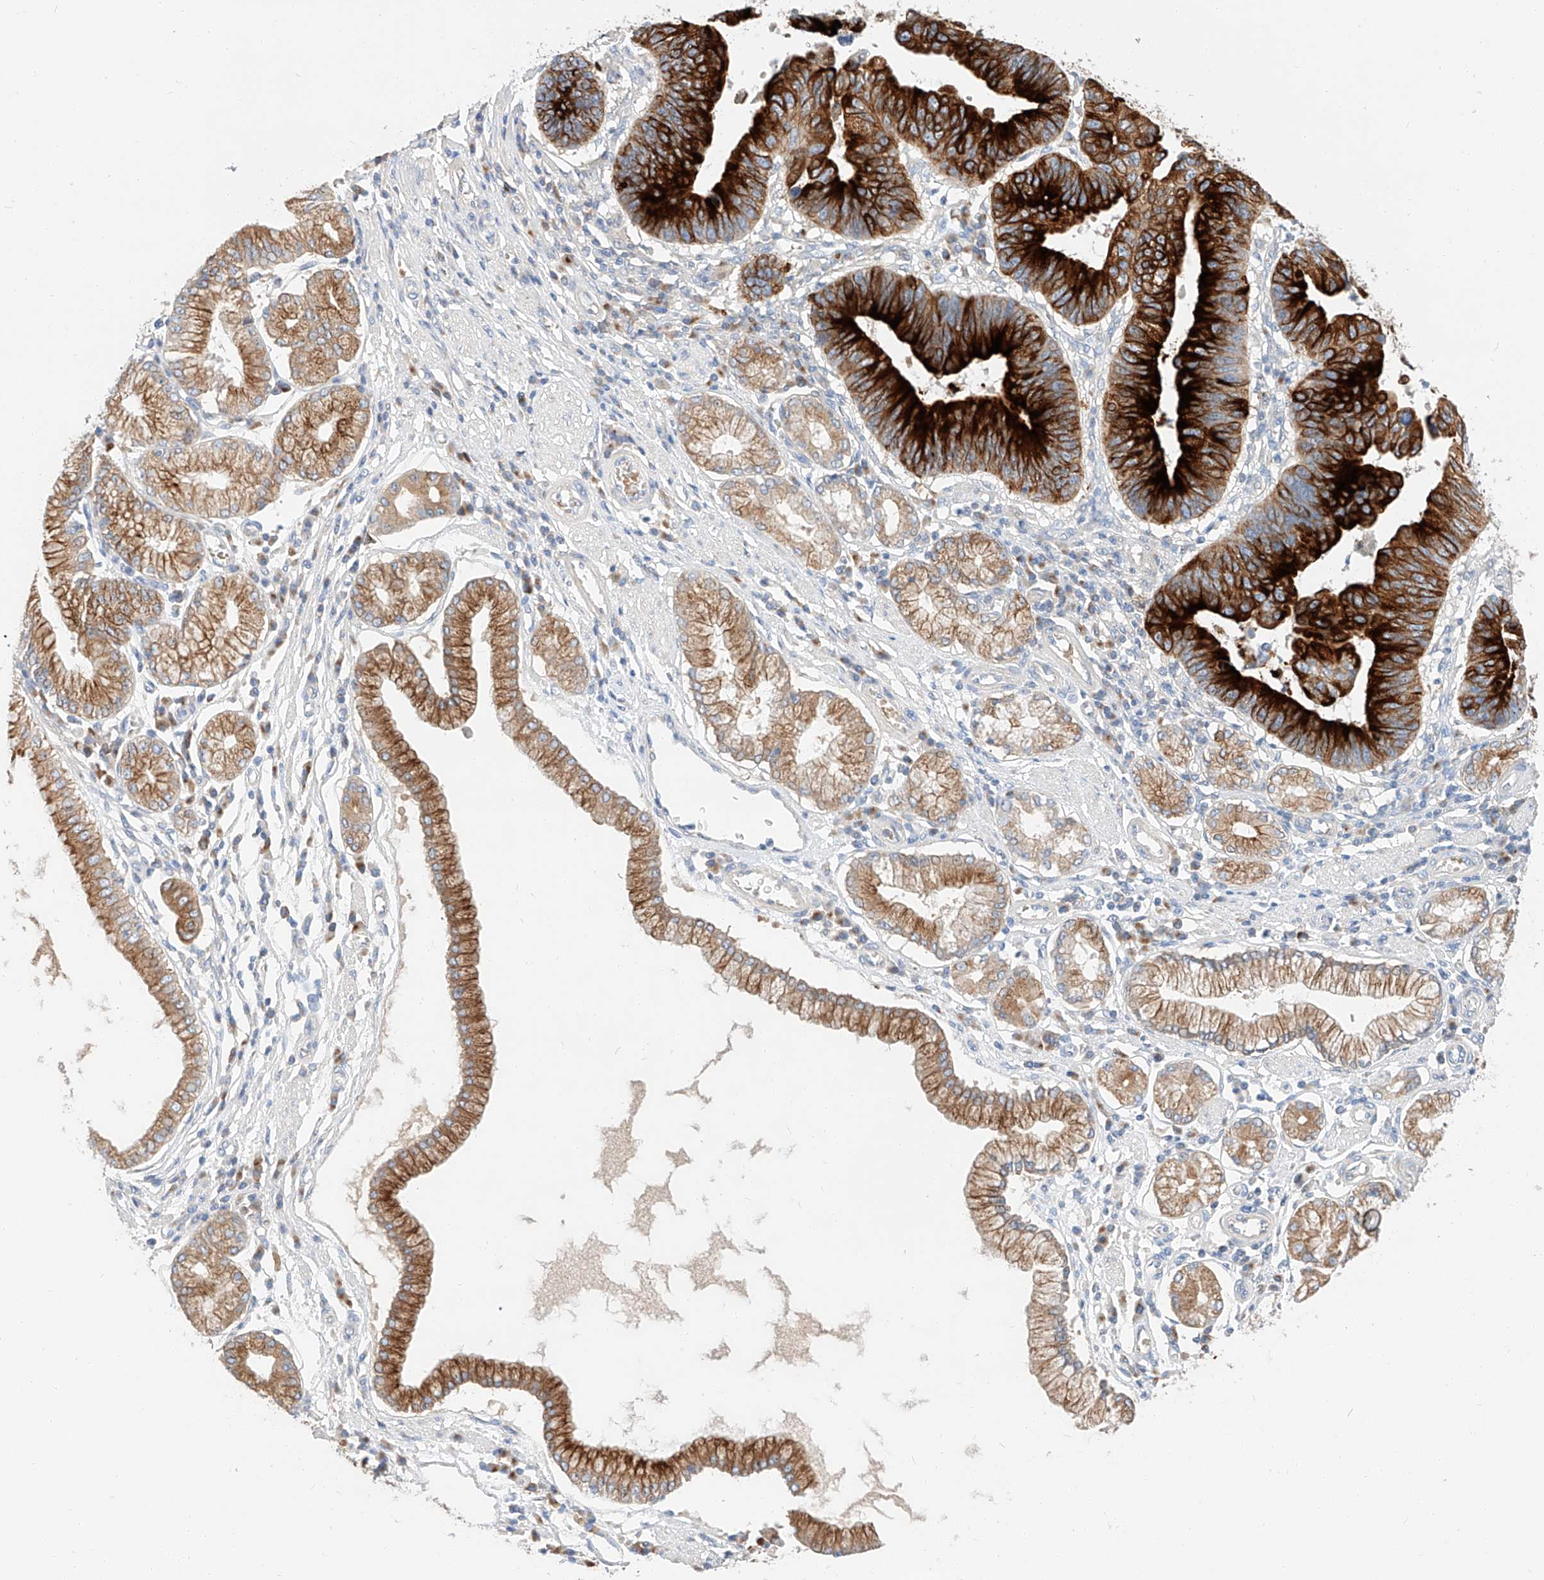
{"staining": {"intensity": "strong", "quantity": ">75%", "location": "cytoplasmic/membranous"}, "tissue": "stomach cancer", "cell_type": "Tumor cells", "image_type": "cancer", "snomed": [{"axis": "morphology", "description": "Adenocarcinoma, NOS"}, {"axis": "topography", "description": "Stomach"}], "caption": "Stomach cancer was stained to show a protein in brown. There is high levels of strong cytoplasmic/membranous positivity in about >75% of tumor cells. (Stains: DAB in brown, nuclei in blue, Microscopy: brightfield microscopy at high magnification).", "gene": "MAP7", "patient": {"sex": "male", "age": 59}}